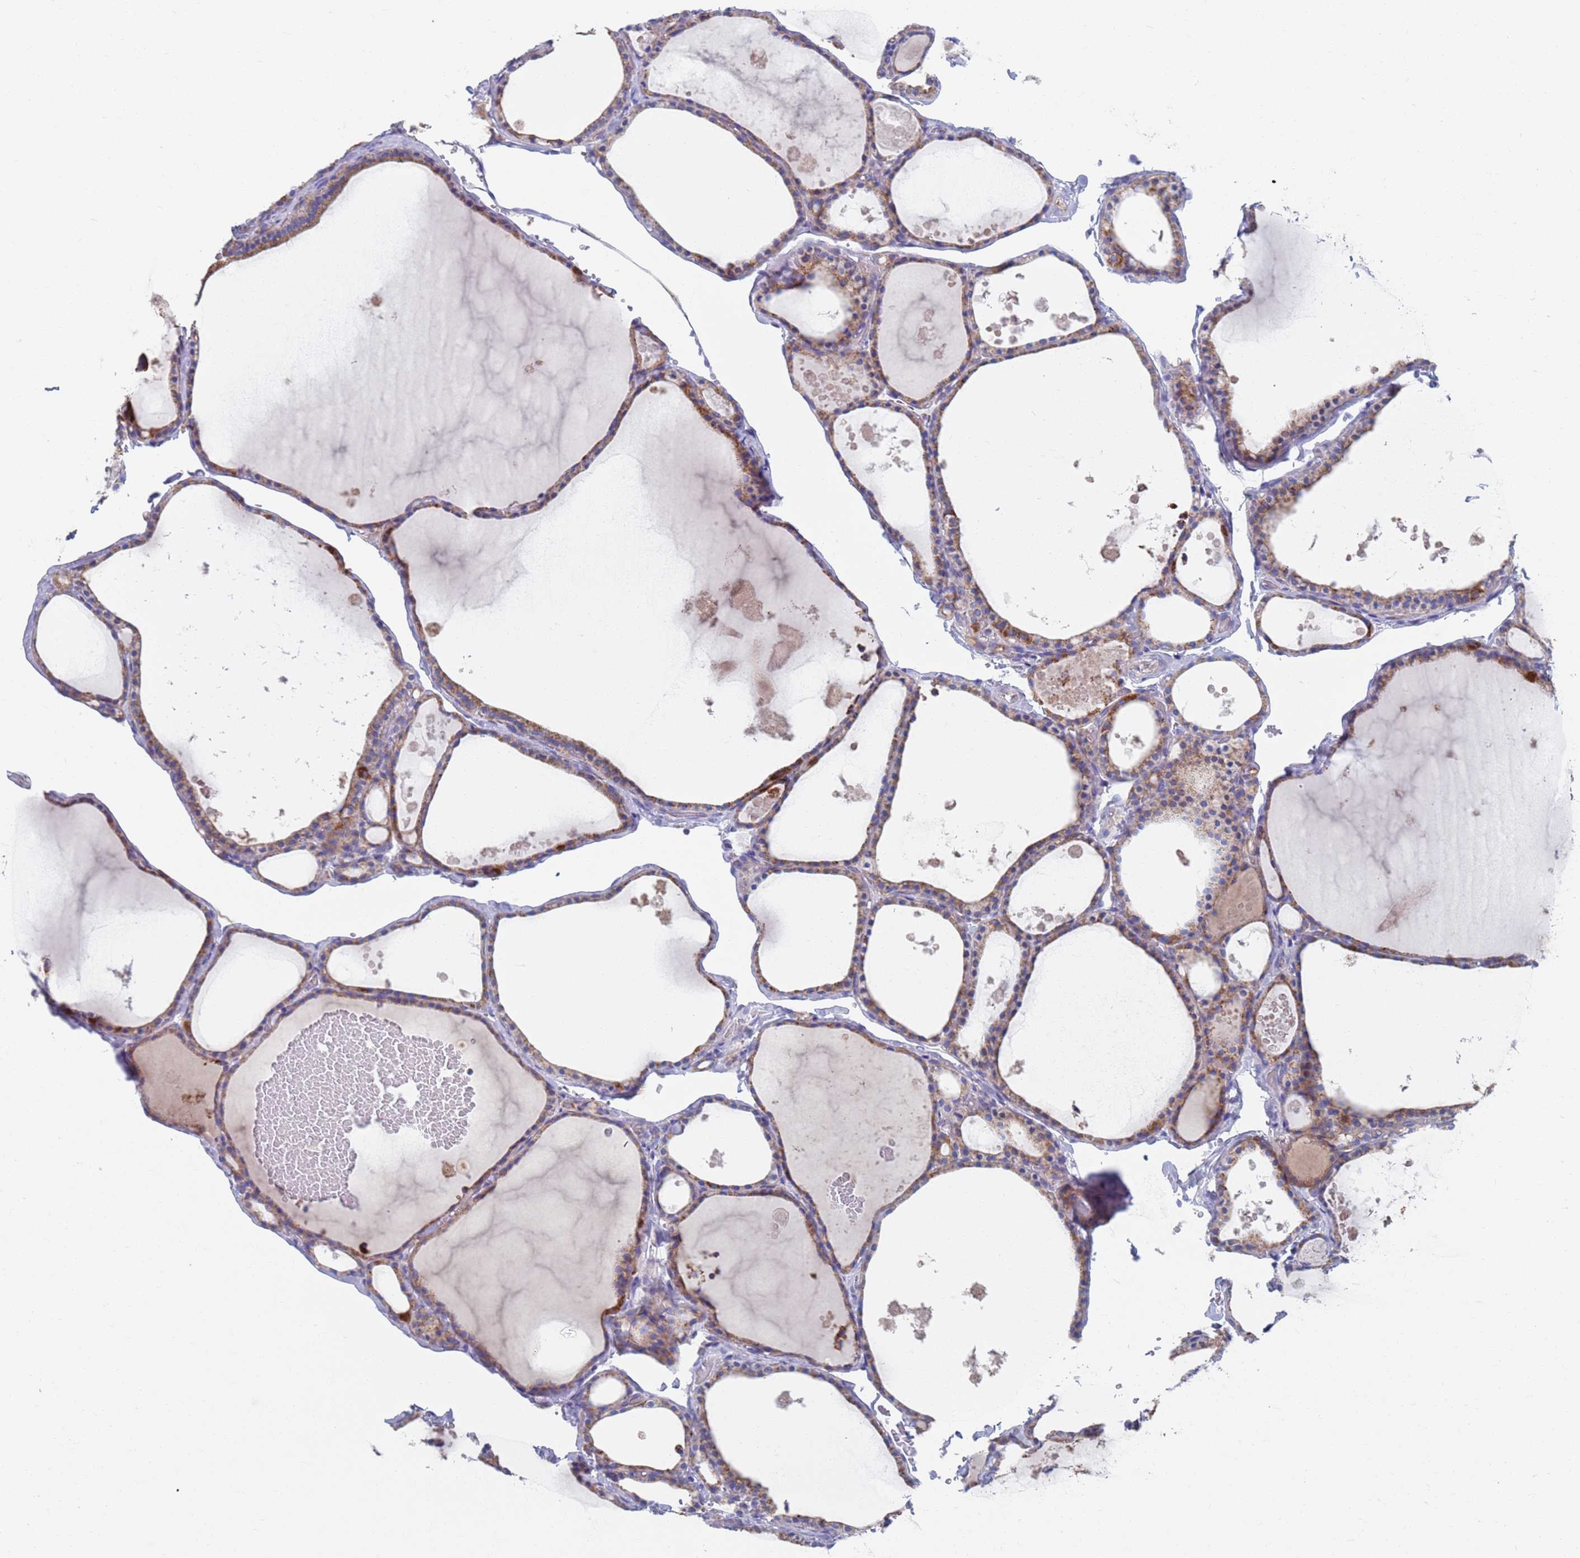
{"staining": {"intensity": "moderate", "quantity": ">75%", "location": "cytoplasmic/membranous"}, "tissue": "thyroid gland", "cell_type": "Glandular cells", "image_type": "normal", "snomed": [{"axis": "morphology", "description": "Normal tissue, NOS"}, {"axis": "topography", "description": "Thyroid gland"}], "caption": "High-power microscopy captured an IHC histopathology image of normal thyroid gland, revealing moderate cytoplasmic/membranous staining in approximately >75% of glandular cells. (Brightfield microscopy of DAB IHC at high magnification).", "gene": "MRPL22", "patient": {"sex": "male", "age": 56}}